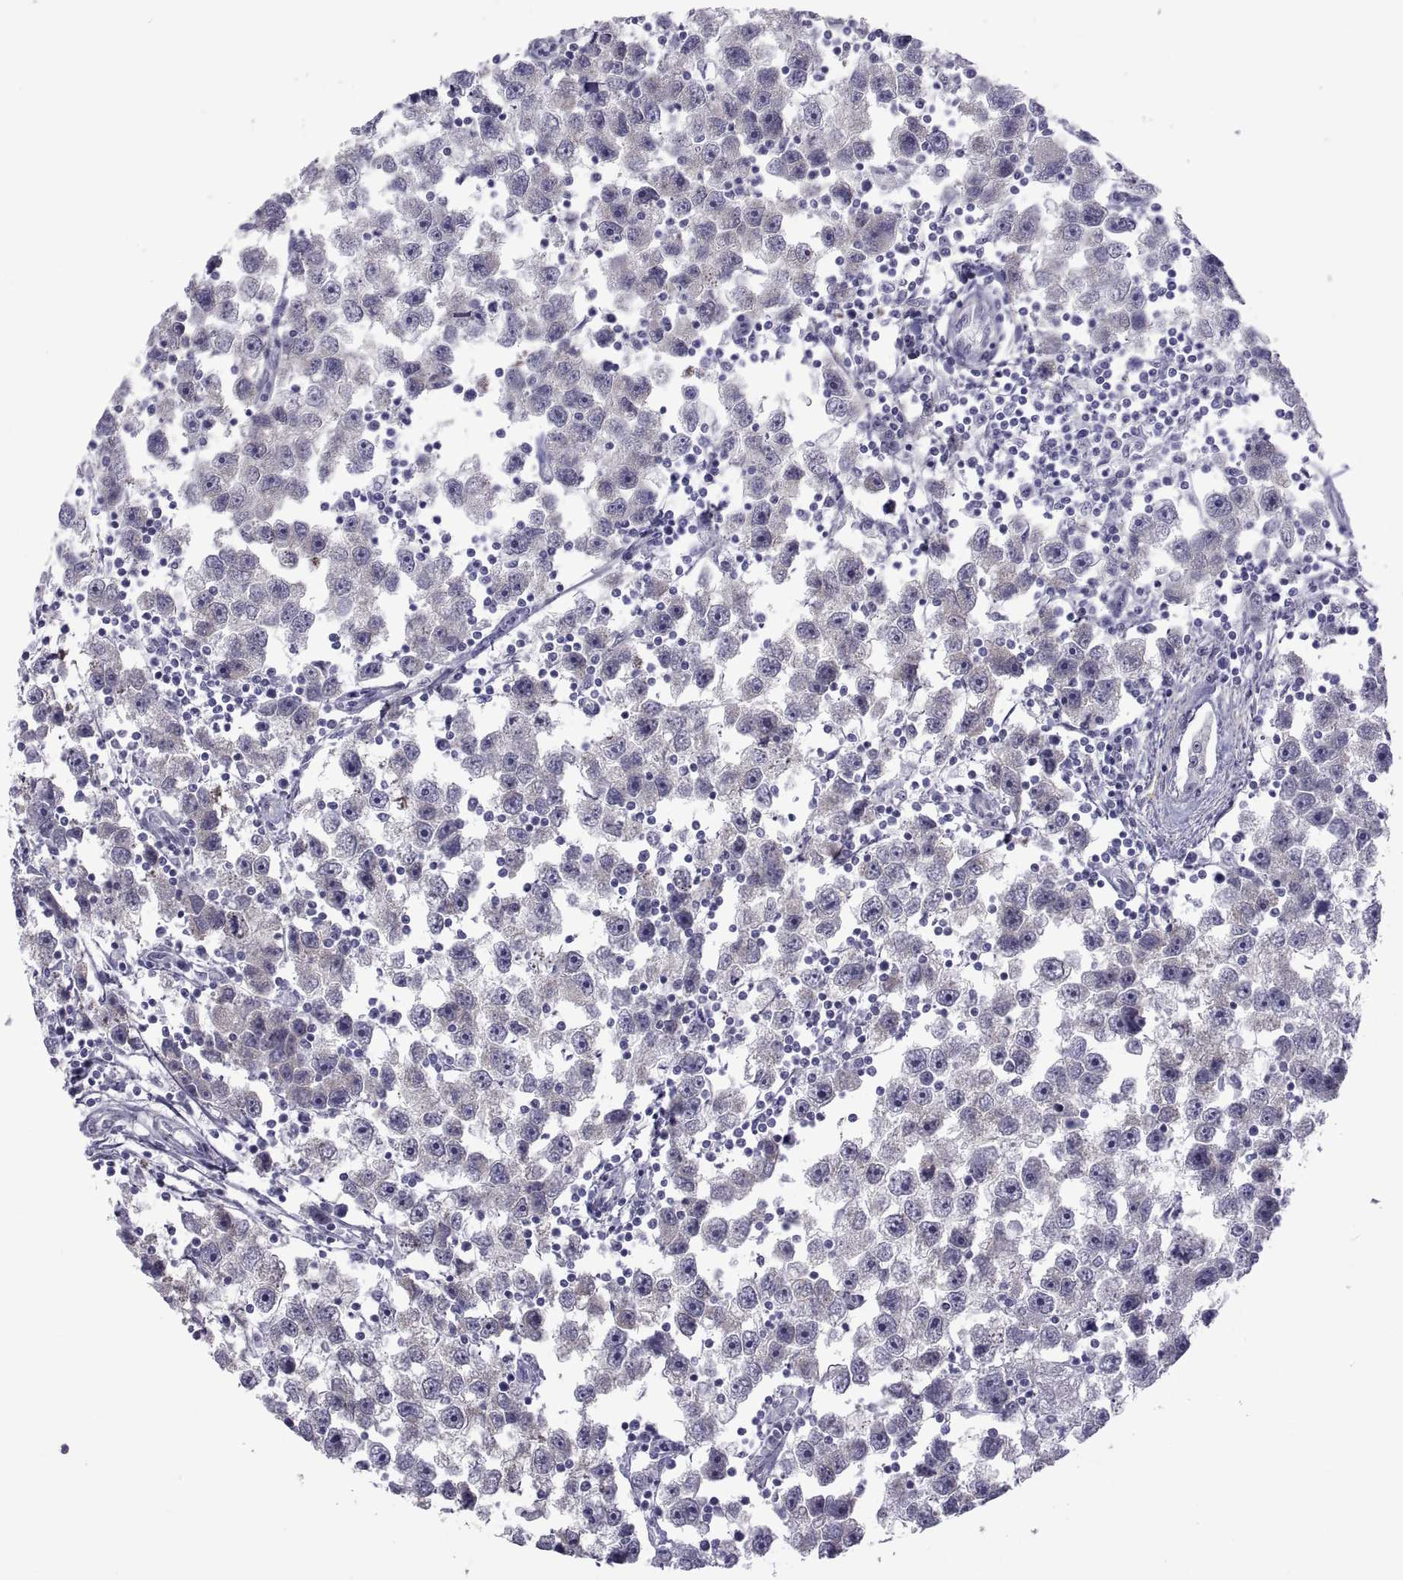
{"staining": {"intensity": "negative", "quantity": "none", "location": "none"}, "tissue": "testis cancer", "cell_type": "Tumor cells", "image_type": "cancer", "snomed": [{"axis": "morphology", "description": "Seminoma, NOS"}, {"axis": "topography", "description": "Testis"}], "caption": "There is no significant expression in tumor cells of testis cancer.", "gene": "MAGEB1", "patient": {"sex": "male", "age": 30}}